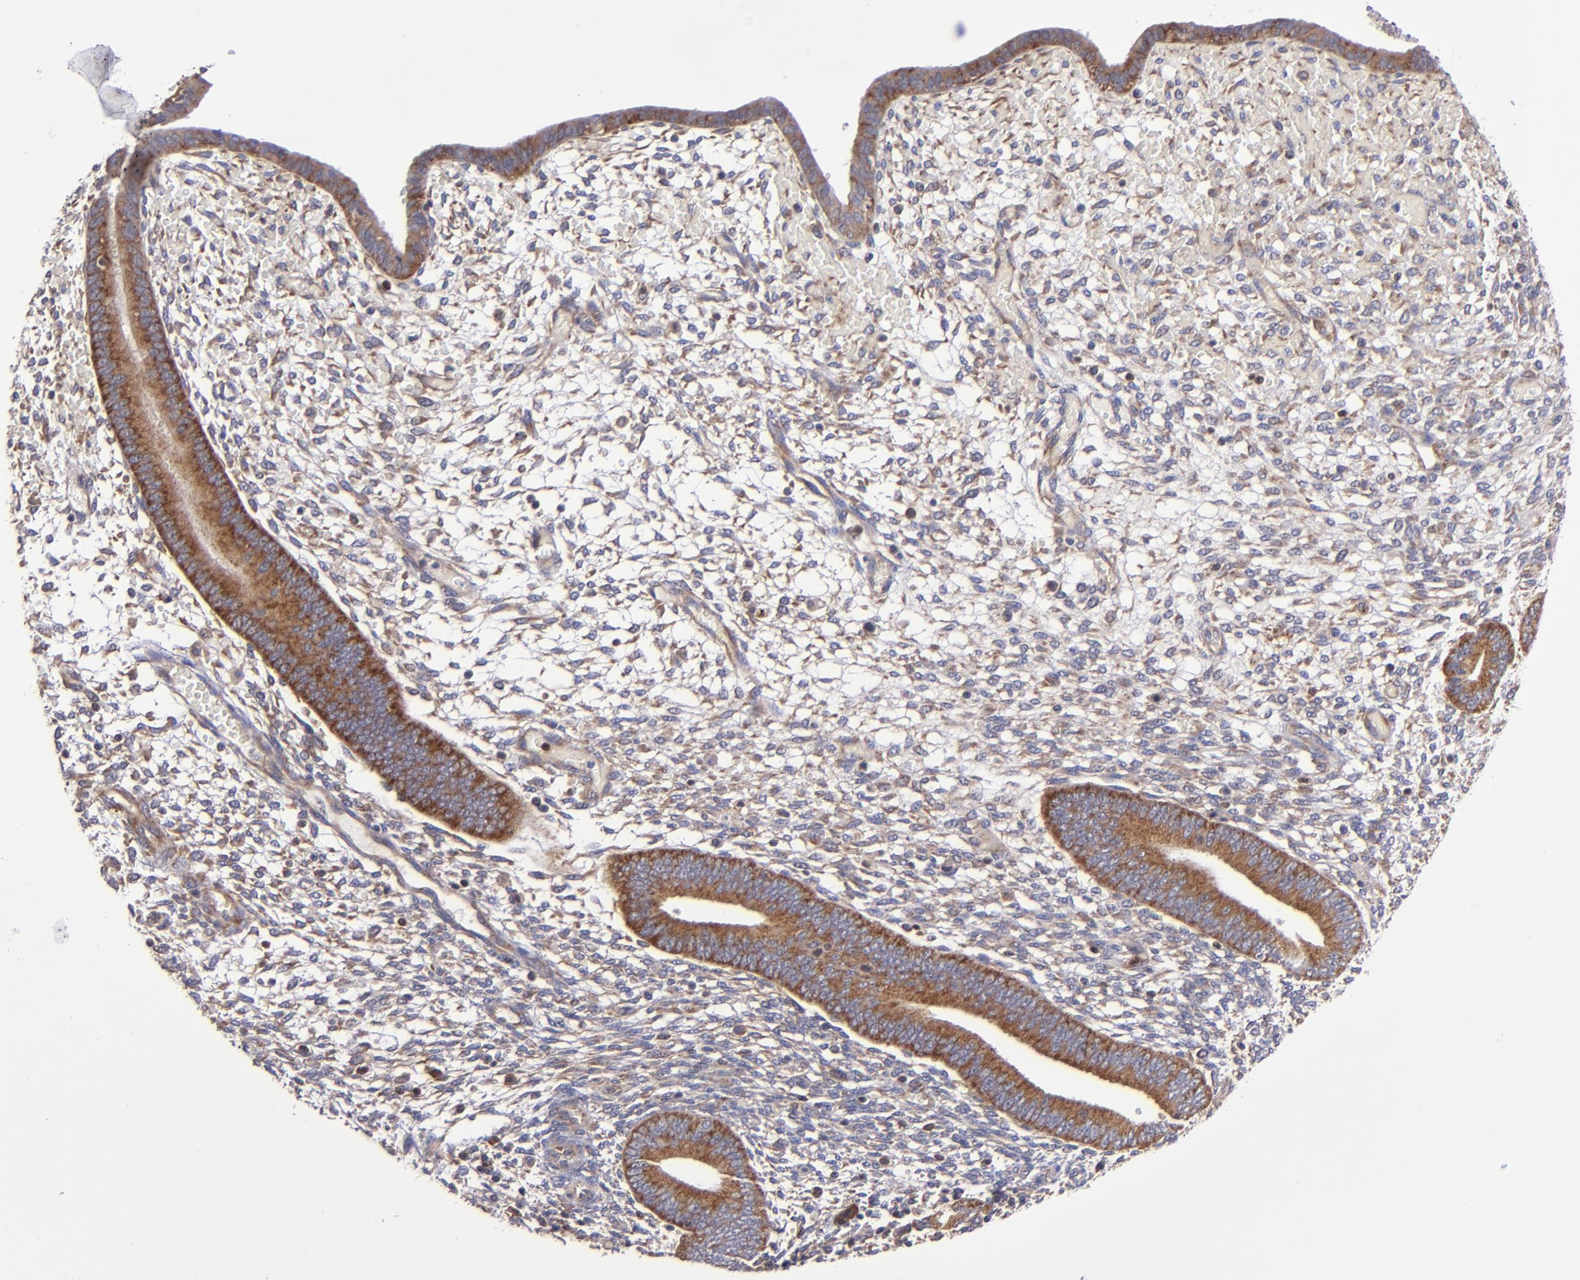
{"staining": {"intensity": "moderate", "quantity": "25%-75%", "location": "cytoplasmic/membranous"}, "tissue": "endometrium", "cell_type": "Cells in endometrial stroma", "image_type": "normal", "snomed": [{"axis": "morphology", "description": "Normal tissue, NOS"}, {"axis": "topography", "description": "Endometrium"}], "caption": "A high-resolution image shows IHC staining of unremarkable endometrium, which shows moderate cytoplasmic/membranous staining in about 25%-75% of cells in endometrial stroma. (Brightfield microscopy of DAB IHC at high magnification).", "gene": "EIF4ENIF1", "patient": {"sex": "female", "age": 42}}